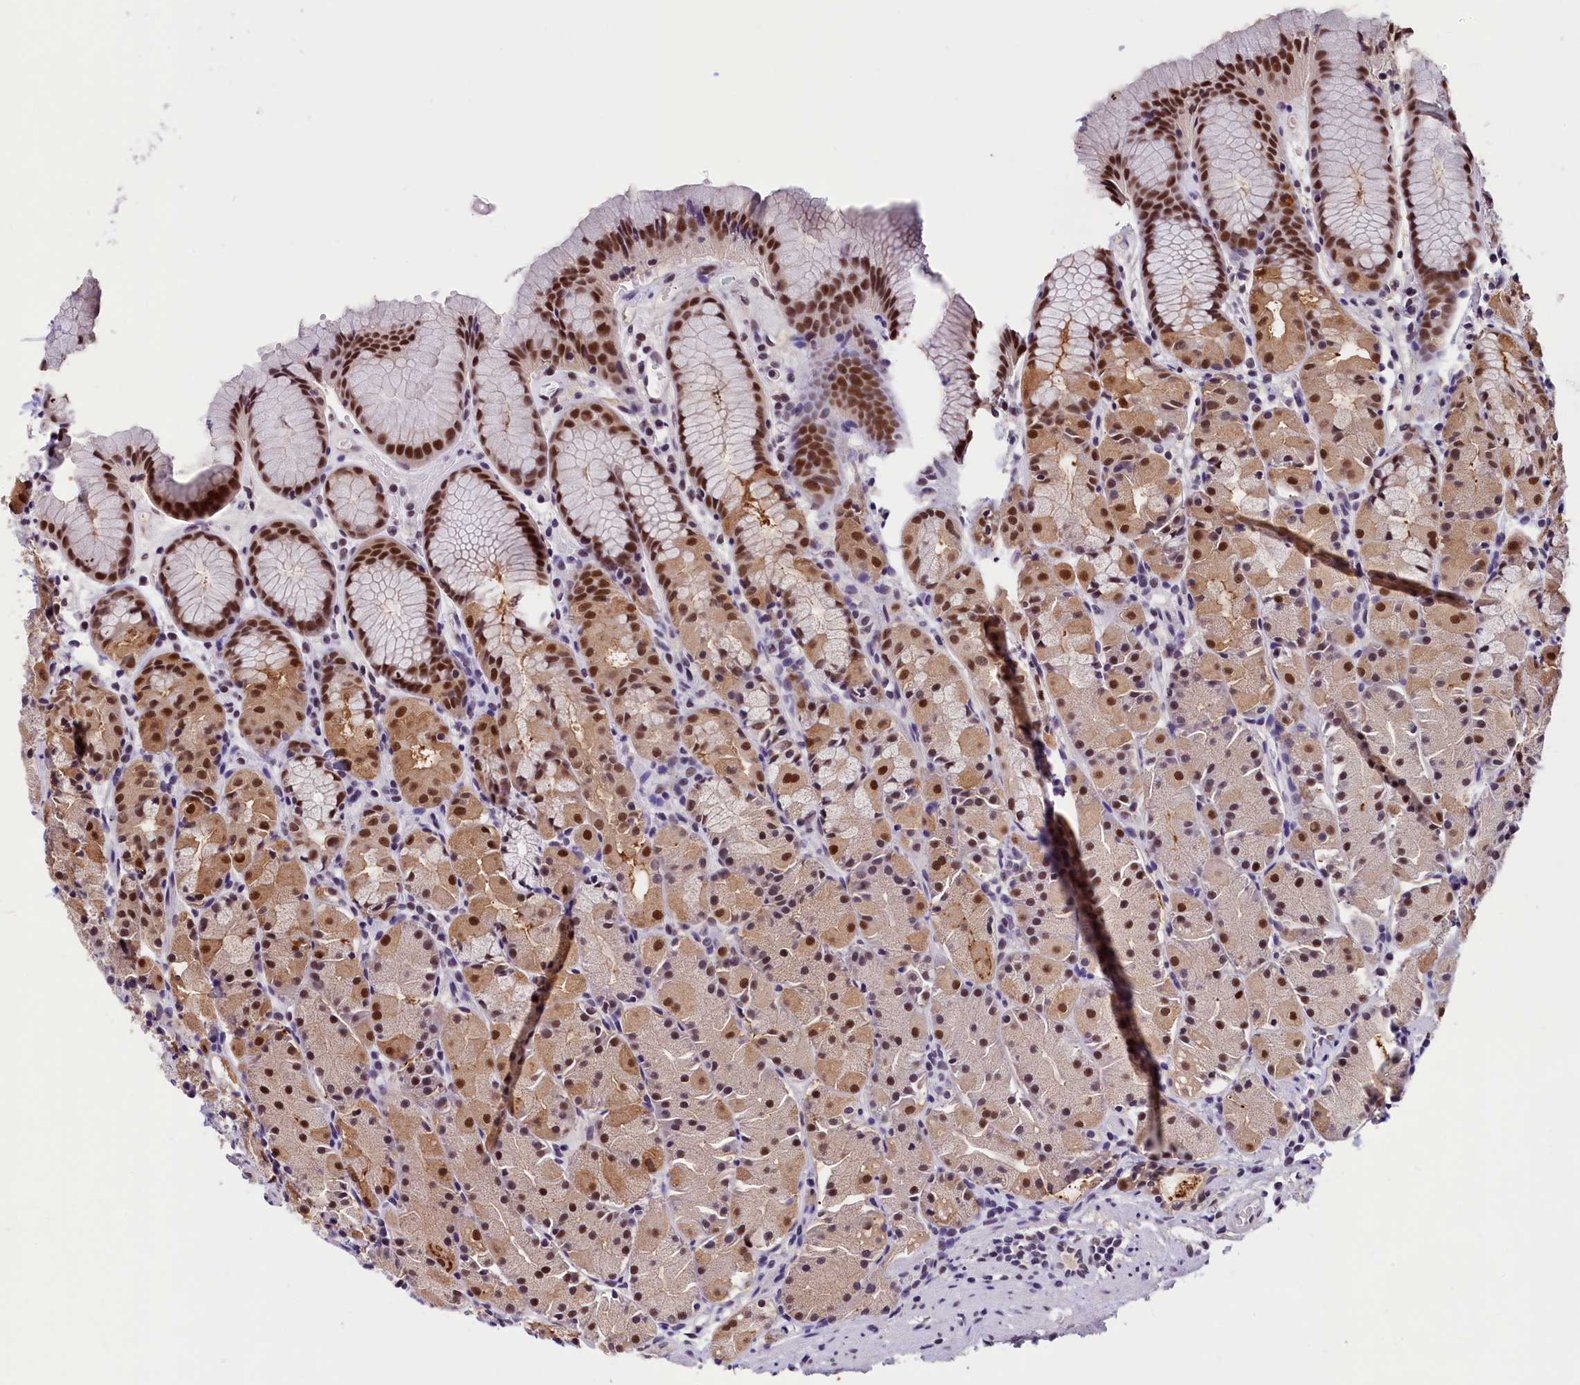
{"staining": {"intensity": "moderate", "quantity": ">75%", "location": "cytoplasmic/membranous,nuclear"}, "tissue": "stomach", "cell_type": "Glandular cells", "image_type": "normal", "snomed": [{"axis": "morphology", "description": "Normal tissue, NOS"}, {"axis": "topography", "description": "Stomach, upper"}], "caption": "Stomach stained with DAB (3,3'-diaminobenzidine) IHC reveals medium levels of moderate cytoplasmic/membranous,nuclear expression in about >75% of glandular cells. The staining was performed using DAB, with brown indicating positive protein expression. Nuclei are stained blue with hematoxylin.", "gene": "ZC3H4", "patient": {"sex": "male", "age": 47}}